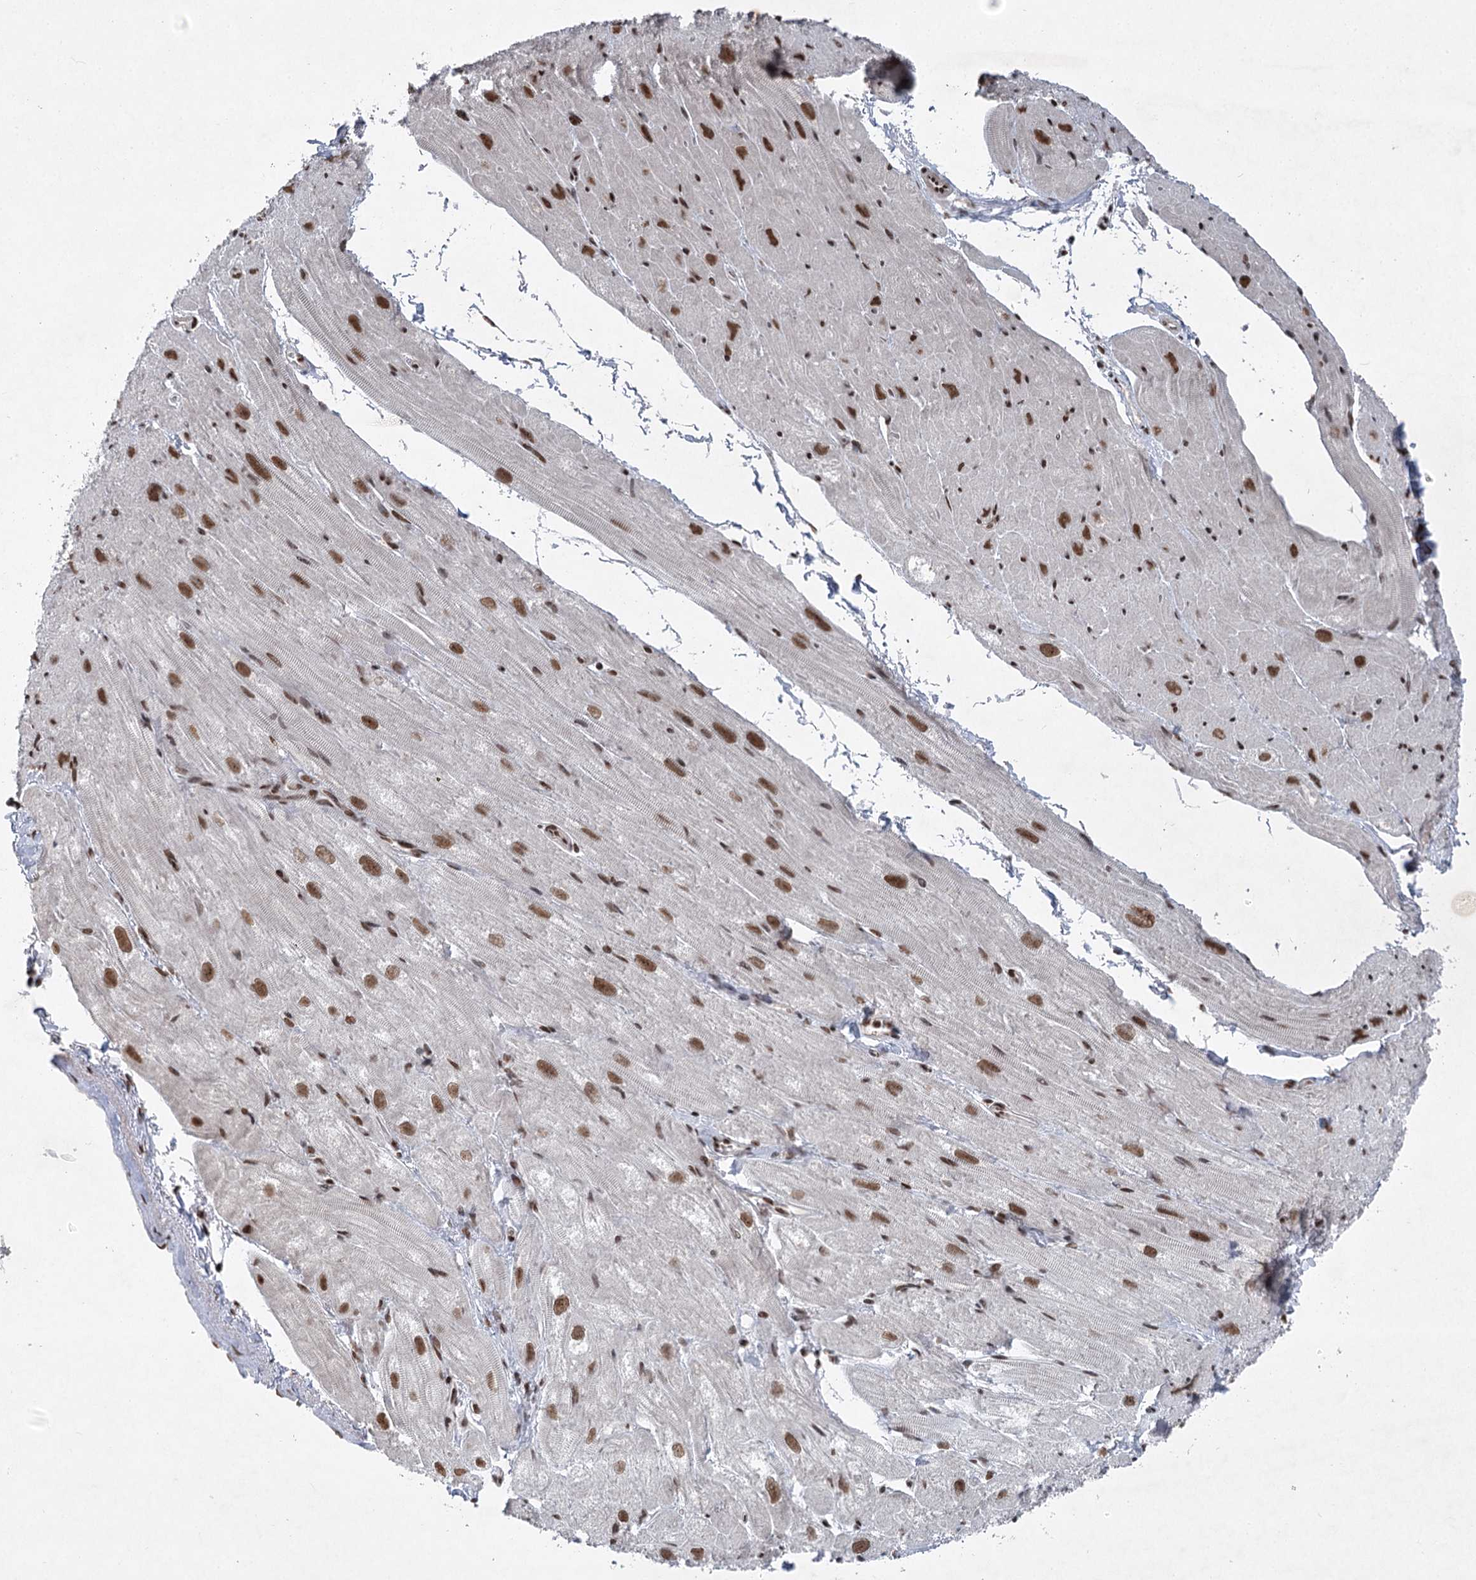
{"staining": {"intensity": "strong", "quantity": "25%-75%", "location": "nuclear"}, "tissue": "heart muscle", "cell_type": "Cardiomyocytes", "image_type": "normal", "snomed": [{"axis": "morphology", "description": "Normal tissue, NOS"}, {"axis": "topography", "description": "Heart"}], "caption": "Normal heart muscle reveals strong nuclear positivity in approximately 25%-75% of cardiomyocytes.", "gene": "CGGBP1", "patient": {"sex": "male", "age": 50}}